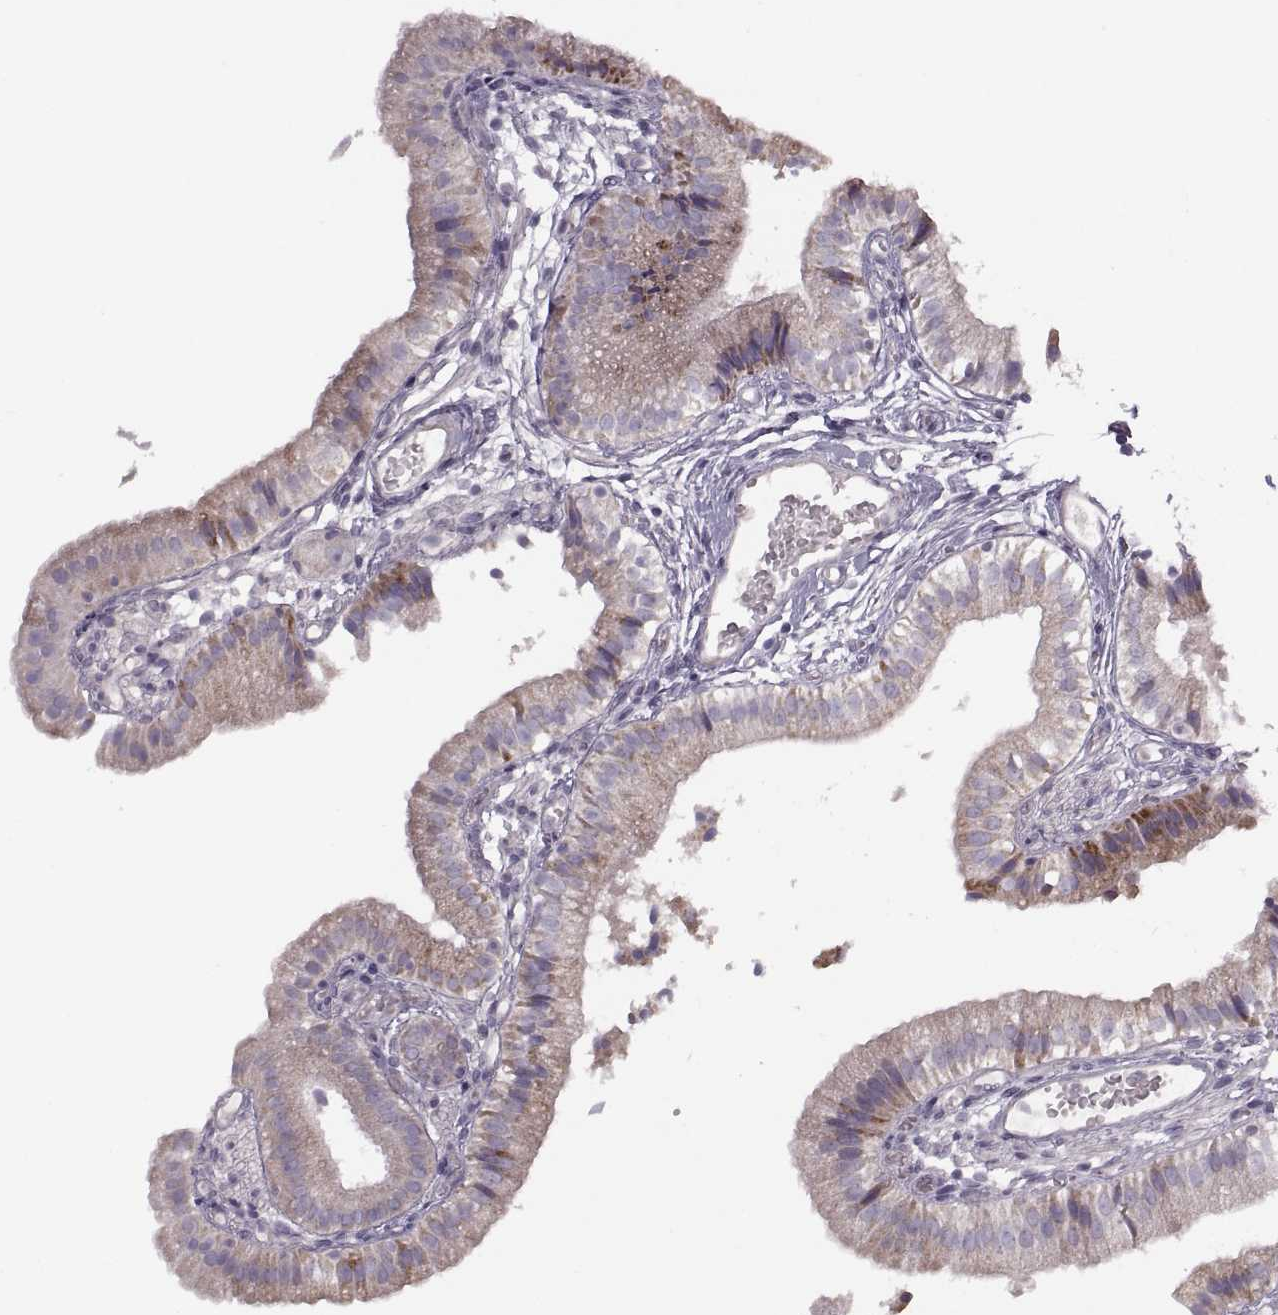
{"staining": {"intensity": "moderate", "quantity": "<25%", "location": "cytoplasmic/membranous"}, "tissue": "gallbladder", "cell_type": "Glandular cells", "image_type": "normal", "snomed": [{"axis": "morphology", "description": "Normal tissue, NOS"}, {"axis": "topography", "description": "Gallbladder"}], "caption": "This photomicrograph shows immunohistochemistry (IHC) staining of unremarkable human gallbladder, with low moderate cytoplasmic/membranous staining in approximately <25% of glandular cells.", "gene": "PIERCE1", "patient": {"sex": "female", "age": 47}}